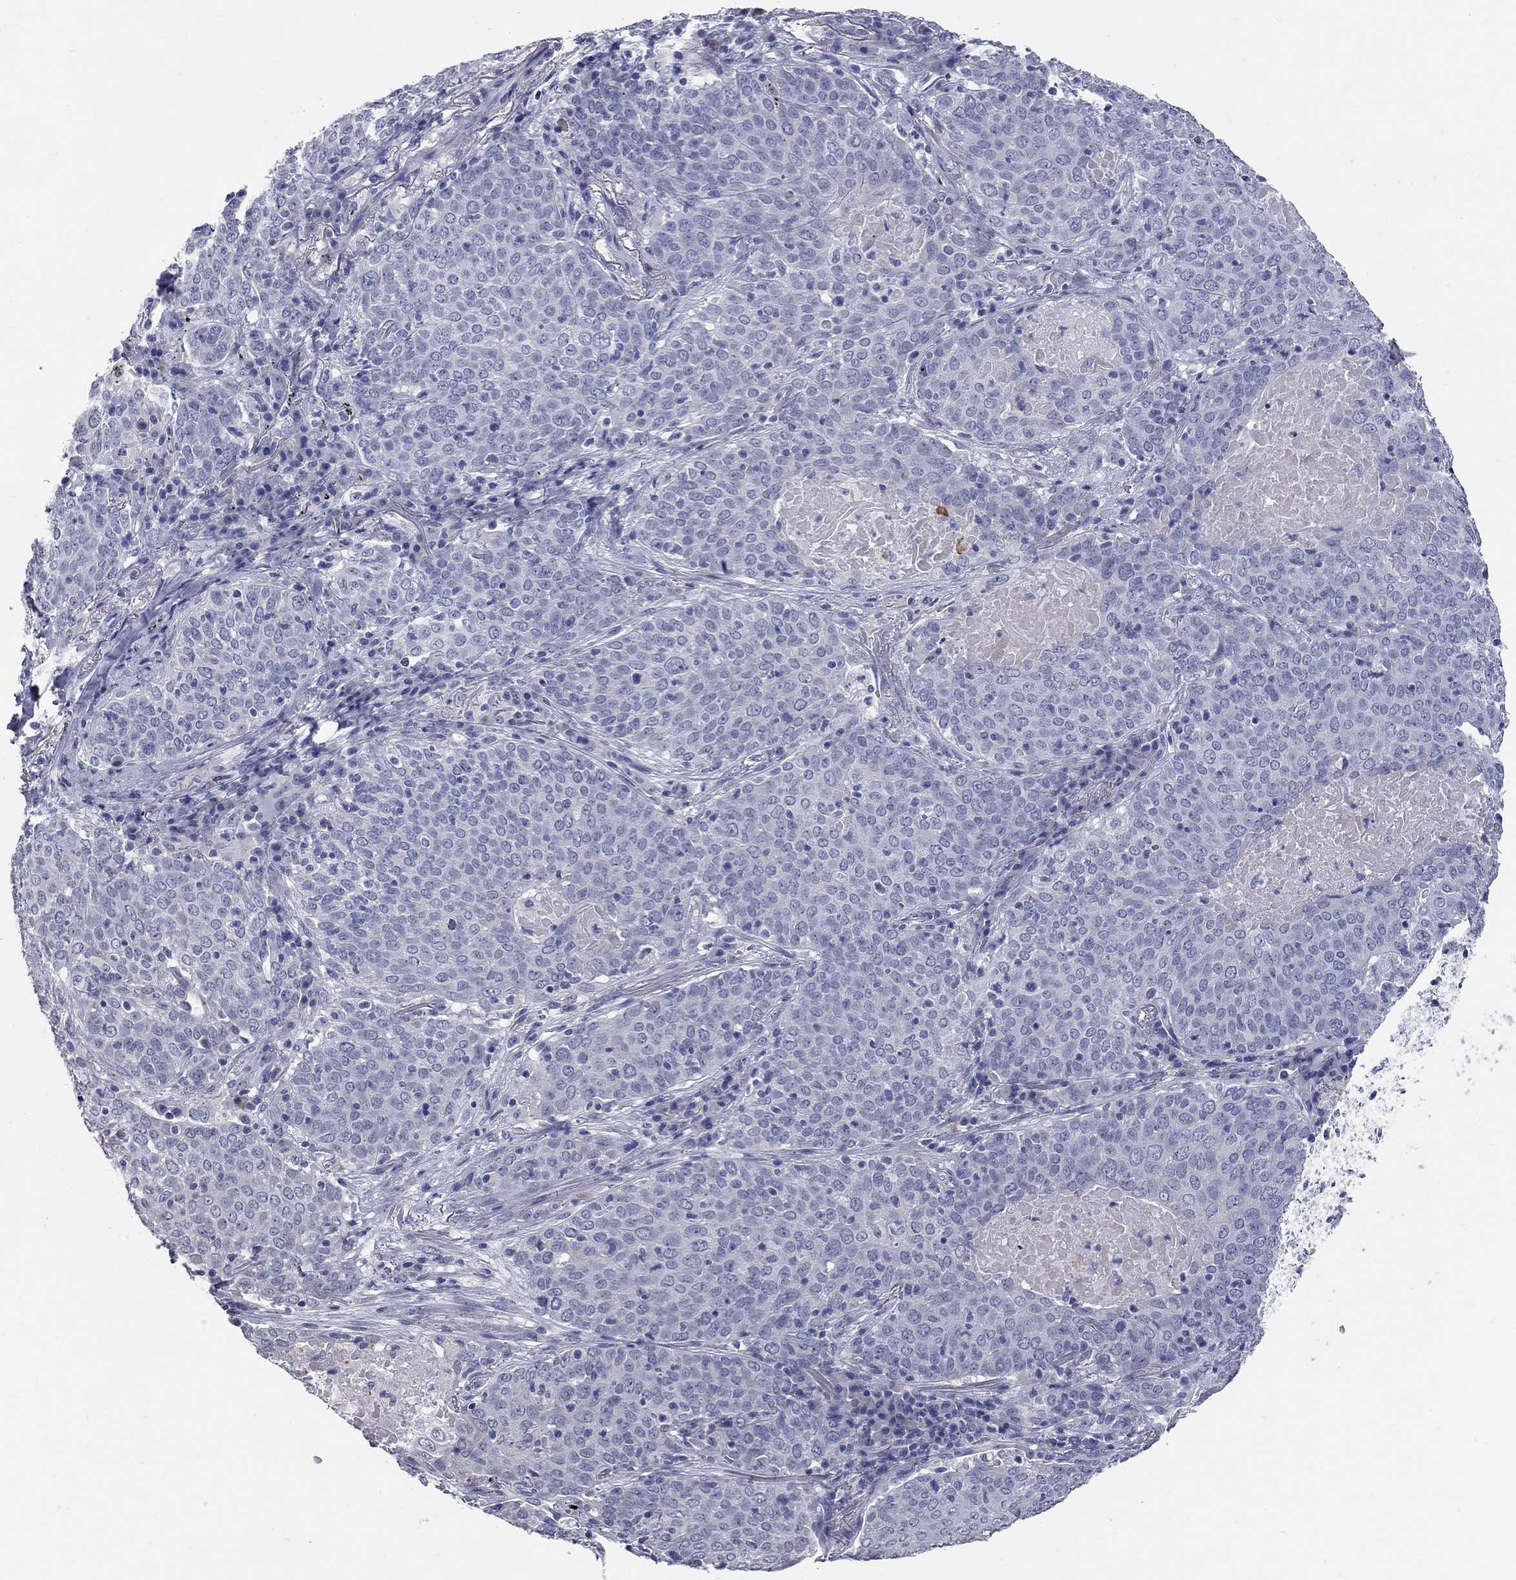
{"staining": {"intensity": "negative", "quantity": "none", "location": "none"}, "tissue": "lung cancer", "cell_type": "Tumor cells", "image_type": "cancer", "snomed": [{"axis": "morphology", "description": "Squamous cell carcinoma, NOS"}, {"axis": "topography", "description": "Lung"}], "caption": "Protein analysis of lung squamous cell carcinoma exhibits no significant expression in tumor cells.", "gene": "SYT12", "patient": {"sex": "male", "age": 82}}